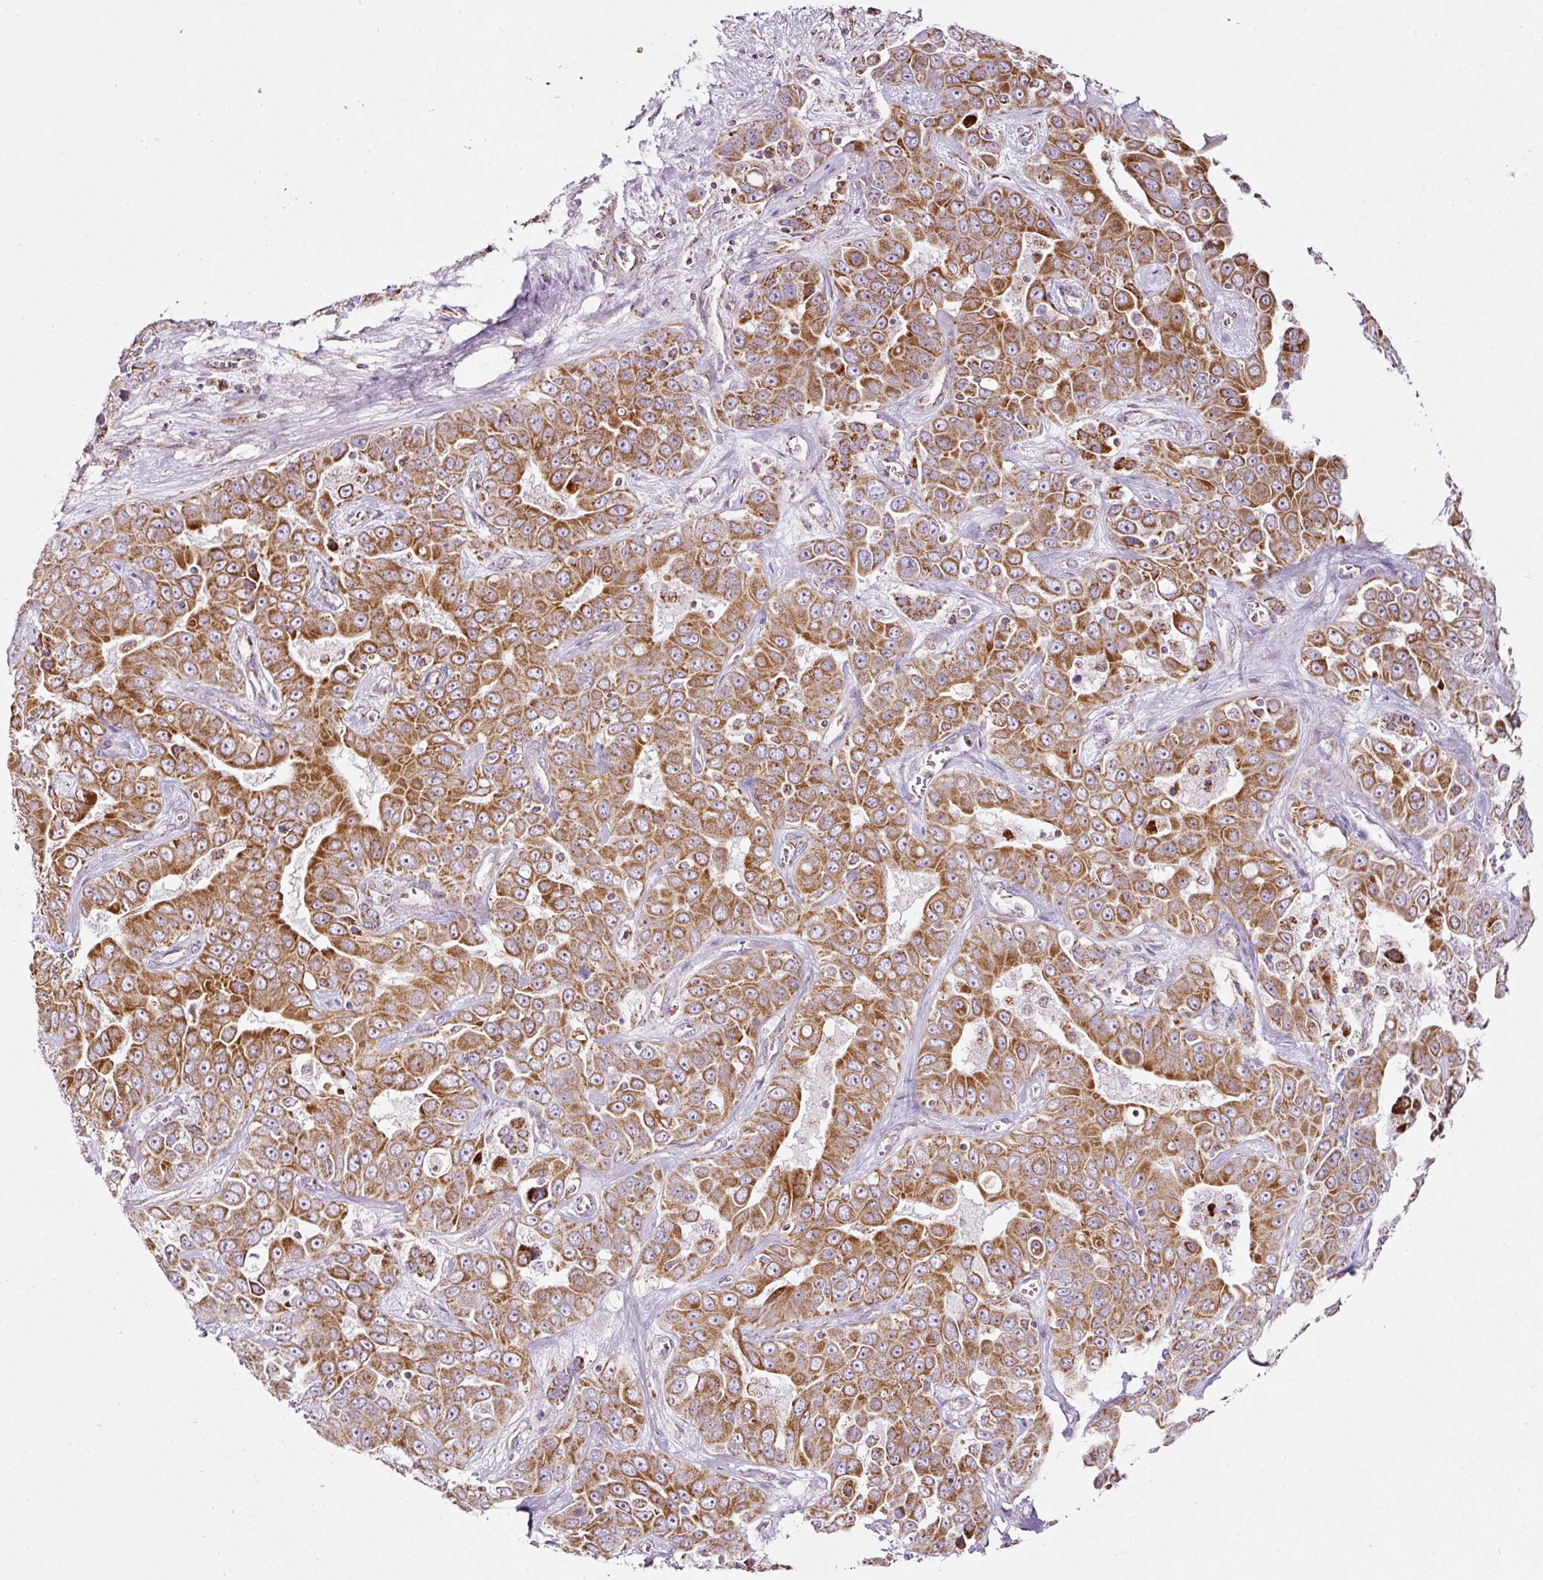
{"staining": {"intensity": "moderate", "quantity": ">75%", "location": "cytoplasmic/membranous"}, "tissue": "liver cancer", "cell_type": "Tumor cells", "image_type": "cancer", "snomed": [{"axis": "morphology", "description": "Cholangiocarcinoma"}, {"axis": "topography", "description": "Liver"}], "caption": "Protein positivity by immunohistochemistry exhibits moderate cytoplasmic/membranous positivity in approximately >75% of tumor cells in liver cholangiocarcinoma.", "gene": "SDHA", "patient": {"sex": "female", "age": 52}}